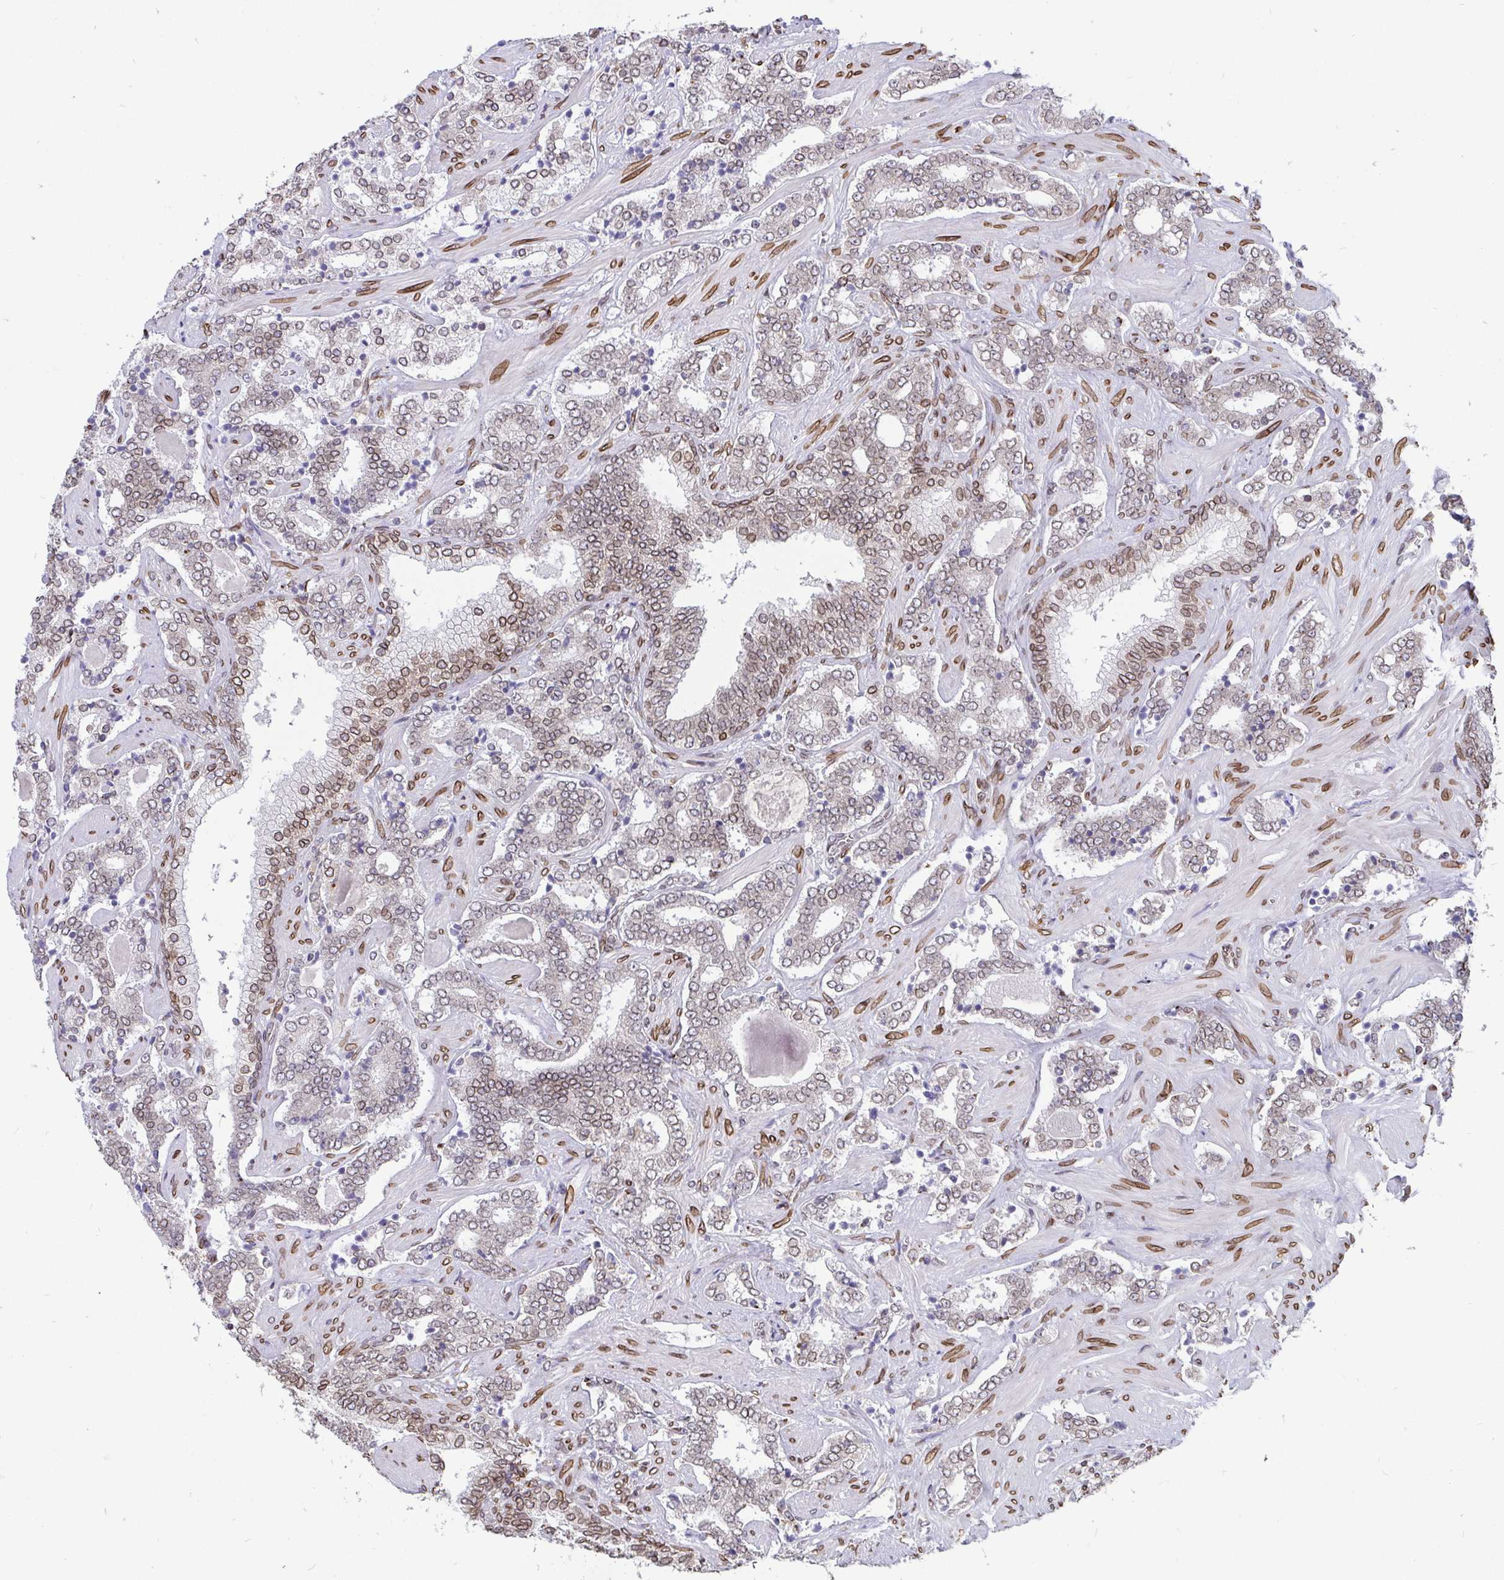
{"staining": {"intensity": "weak", "quantity": ">75%", "location": "cytoplasmic/membranous,nuclear"}, "tissue": "prostate cancer", "cell_type": "Tumor cells", "image_type": "cancer", "snomed": [{"axis": "morphology", "description": "Adenocarcinoma, High grade"}, {"axis": "topography", "description": "Prostate"}], "caption": "Immunohistochemical staining of human prostate adenocarcinoma (high-grade) demonstrates weak cytoplasmic/membranous and nuclear protein expression in about >75% of tumor cells. (IHC, brightfield microscopy, high magnification).", "gene": "EMD", "patient": {"sex": "male", "age": 60}}